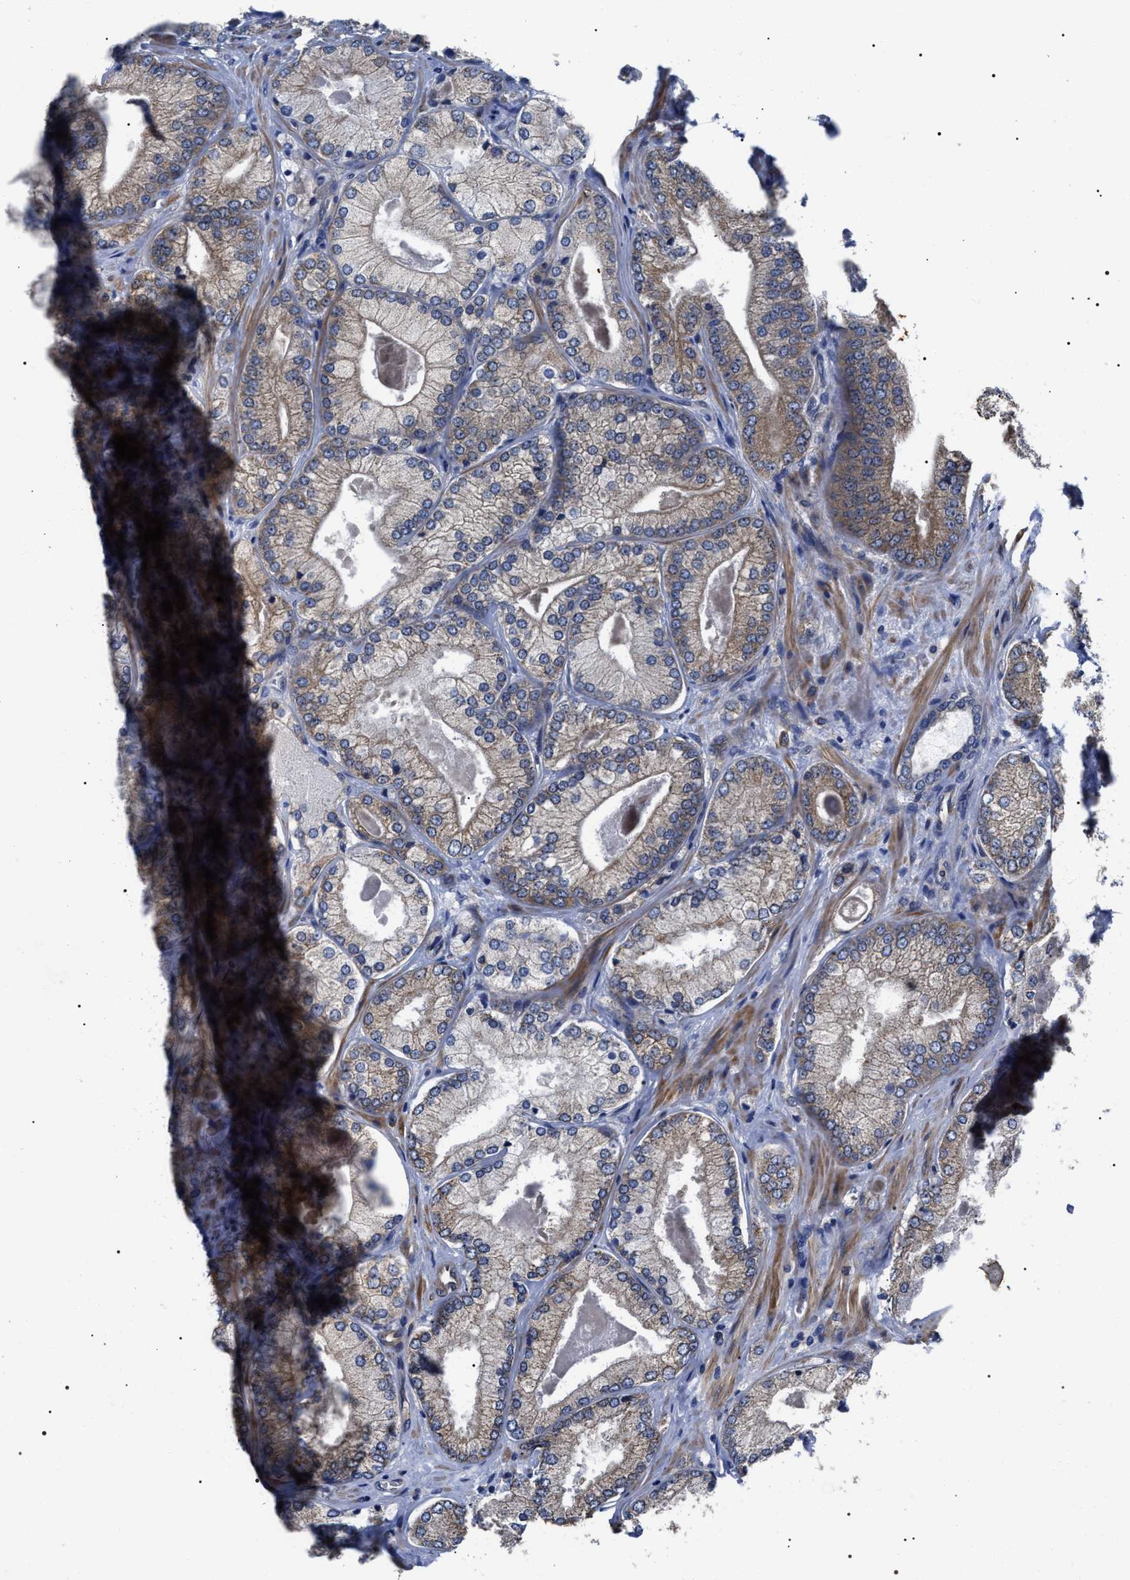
{"staining": {"intensity": "weak", "quantity": "25%-75%", "location": "cytoplasmic/membranous"}, "tissue": "prostate cancer", "cell_type": "Tumor cells", "image_type": "cancer", "snomed": [{"axis": "morphology", "description": "Adenocarcinoma, Low grade"}, {"axis": "topography", "description": "Prostate"}], "caption": "IHC (DAB (3,3'-diaminobenzidine)) staining of human prostate low-grade adenocarcinoma reveals weak cytoplasmic/membranous protein positivity in about 25%-75% of tumor cells.", "gene": "MIS18A", "patient": {"sex": "male", "age": 65}}